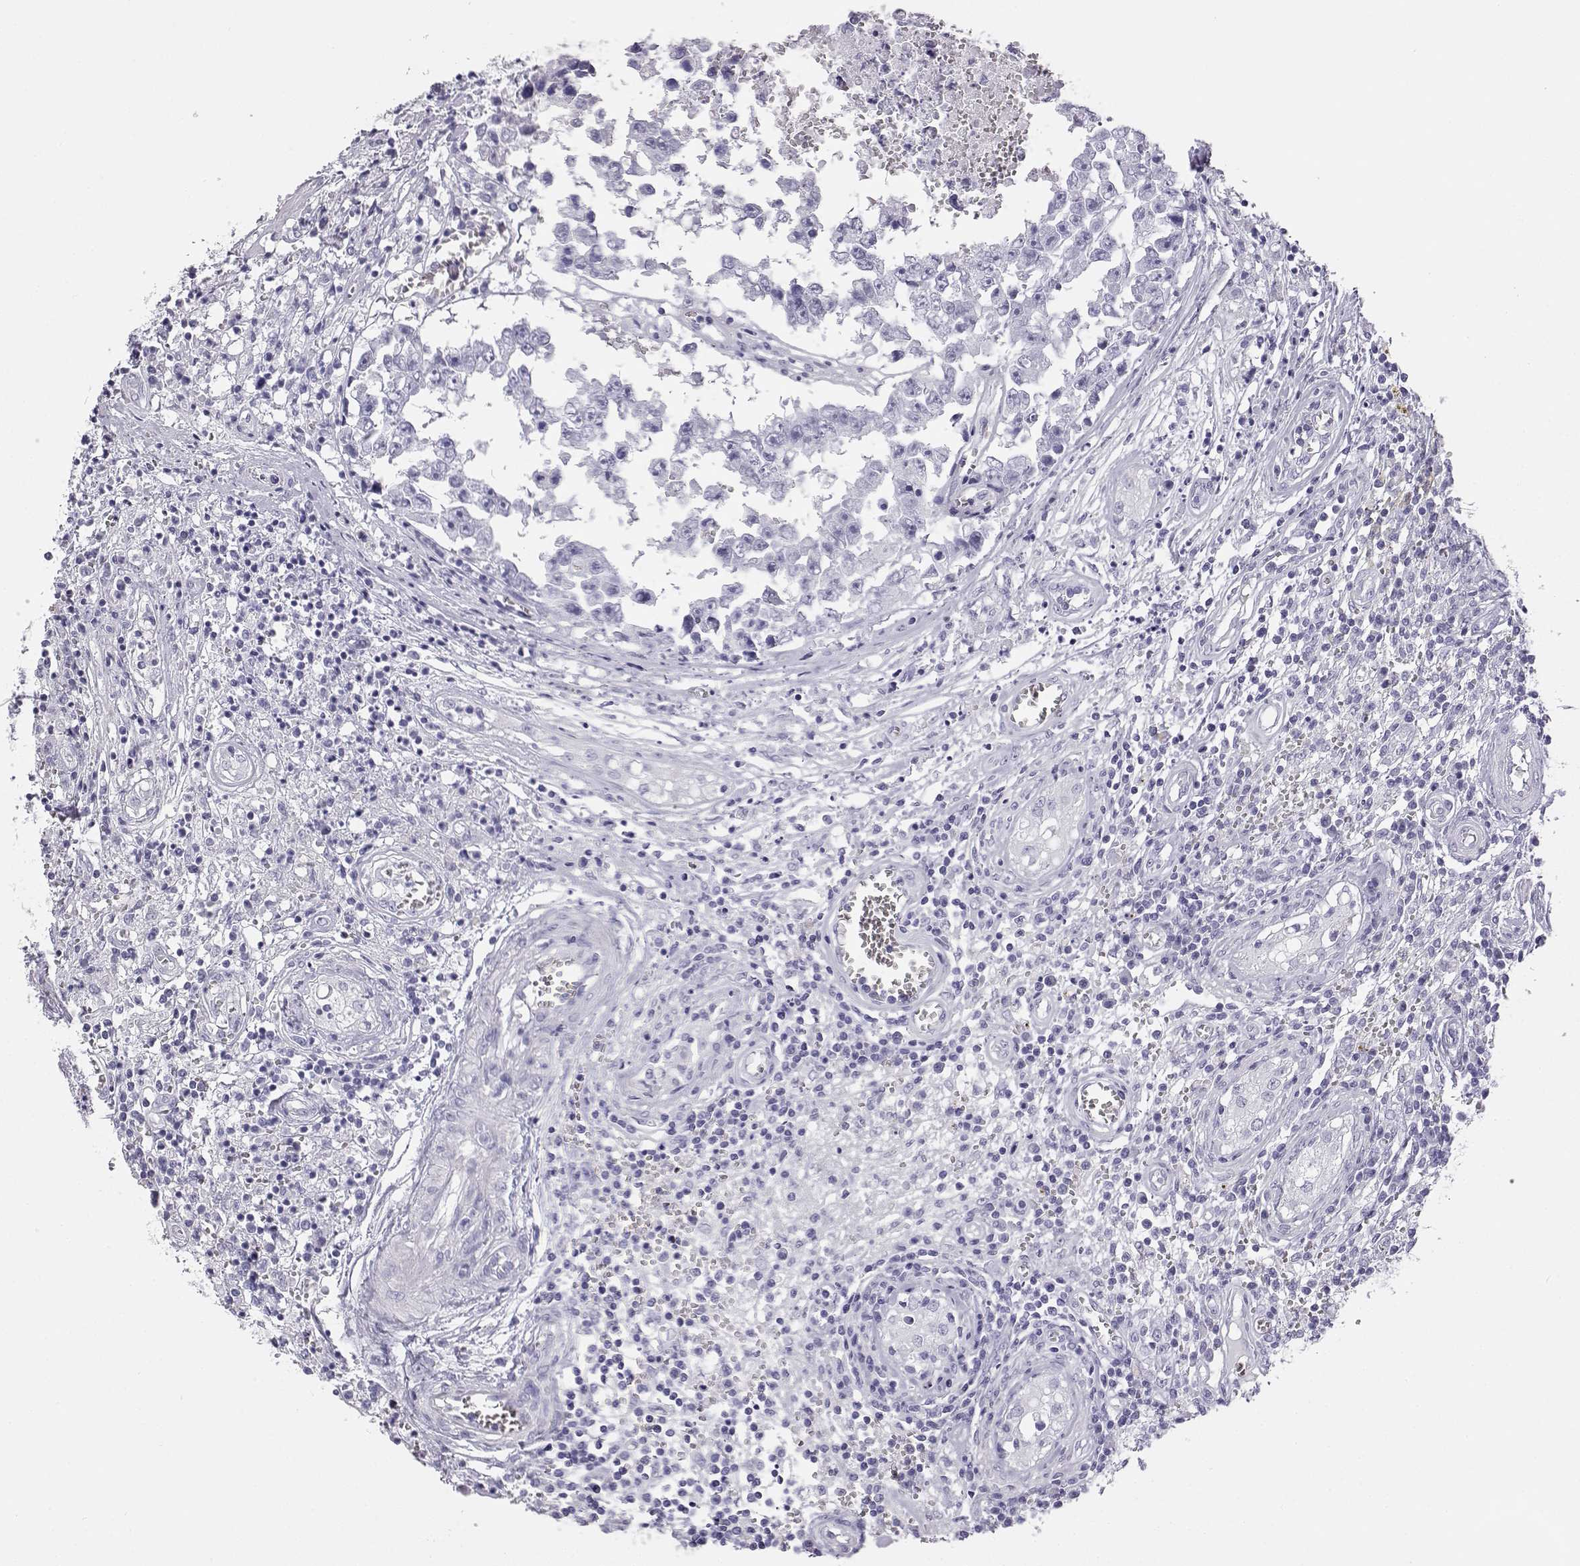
{"staining": {"intensity": "negative", "quantity": "none", "location": "none"}, "tissue": "testis cancer", "cell_type": "Tumor cells", "image_type": "cancer", "snomed": [{"axis": "morphology", "description": "Carcinoma, Embryonal, NOS"}, {"axis": "topography", "description": "Testis"}], "caption": "This is a photomicrograph of immunohistochemistry staining of testis cancer, which shows no staining in tumor cells.", "gene": "VGF", "patient": {"sex": "male", "age": 36}}